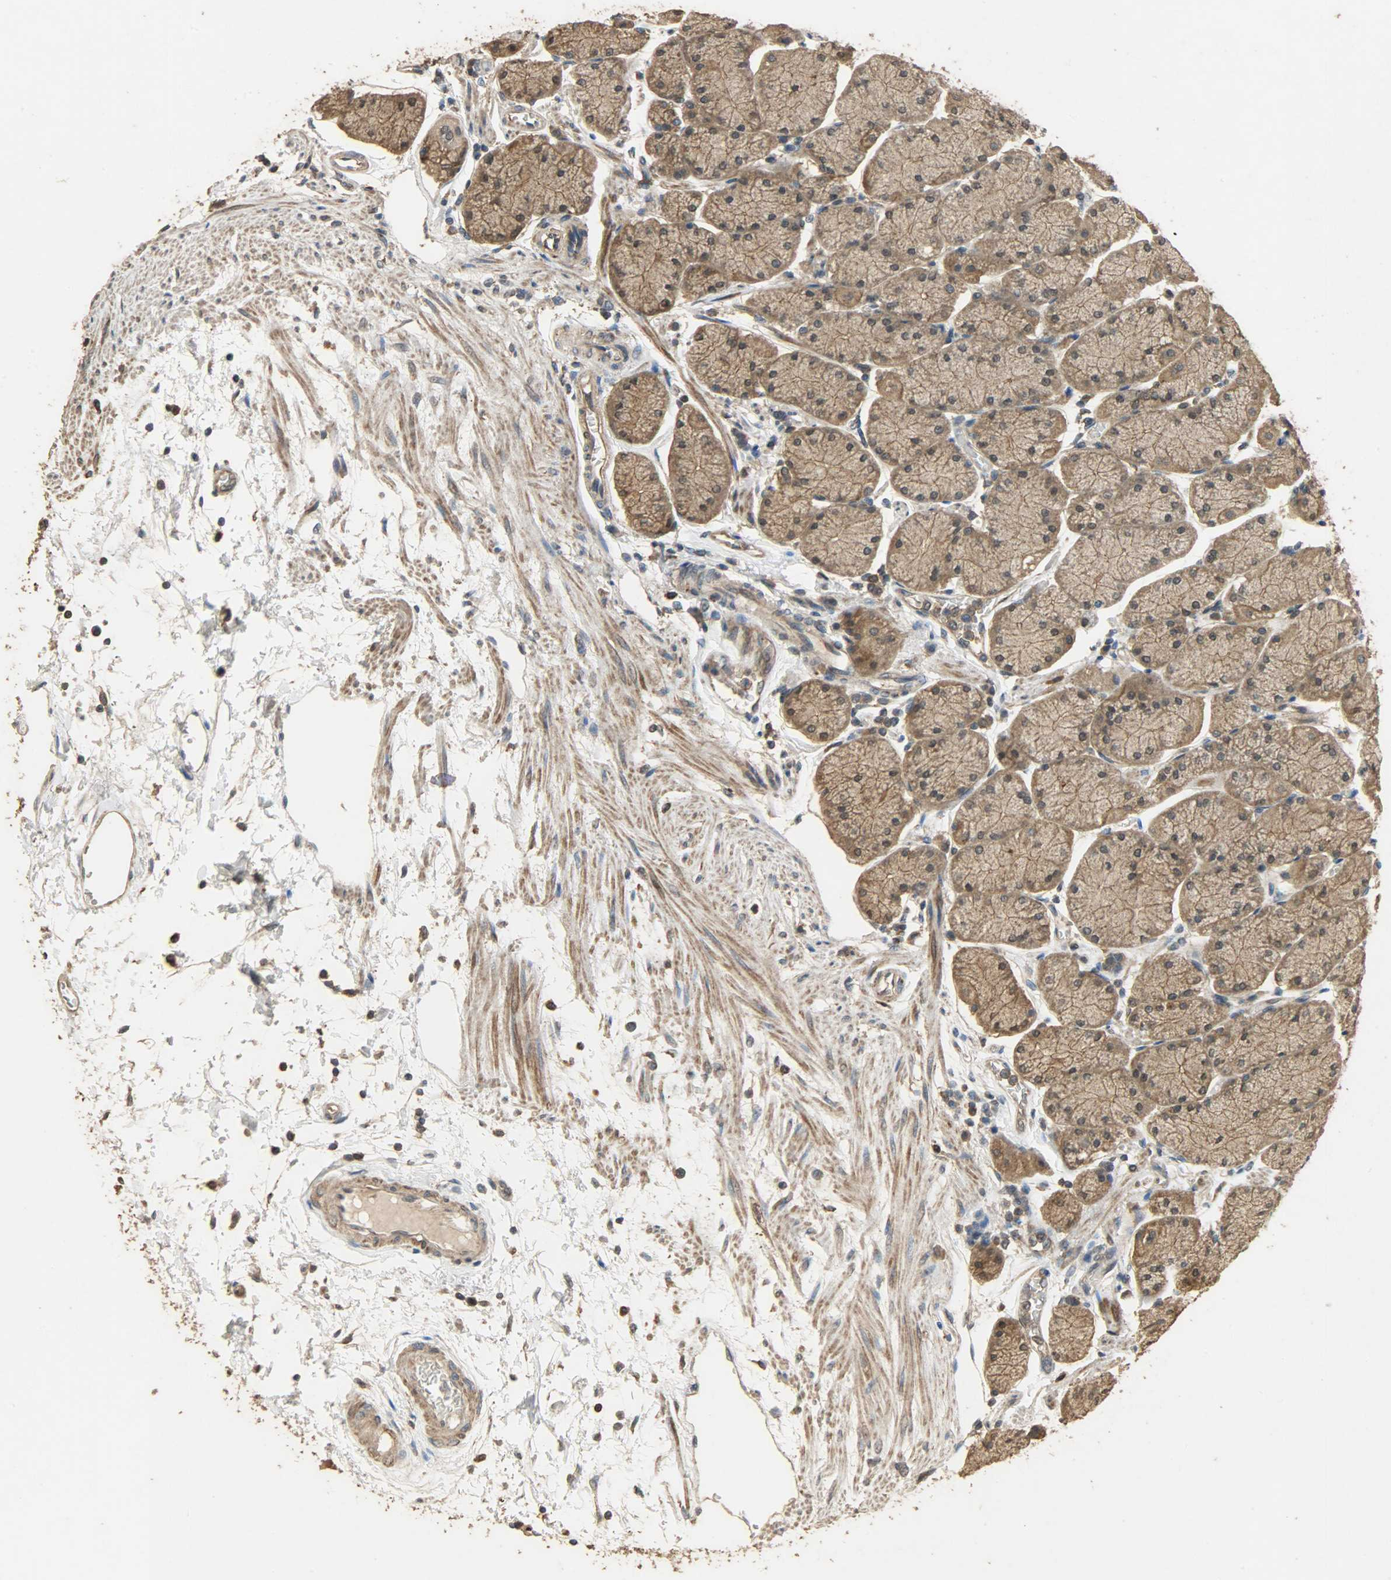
{"staining": {"intensity": "strong", "quantity": ">75%", "location": "cytoplasmic/membranous"}, "tissue": "stomach", "cell_type": "Glandular cells", "image_type": "normal", "snomed": [{"axis": "morphology", "description": "Normal tissue, NOS"}, {"axis": "topography", "description": "Stomach, upper"}, {"axis": "topography", "description": "Stomach"}], "caption": "IHC of benign human stomach demonstrates high levels of strong cytoplasmic/membranous staining in approximately >75% of glandular cells.", "gene": "CDKN2C", "patient": {"sex": "male", "age": 76}}